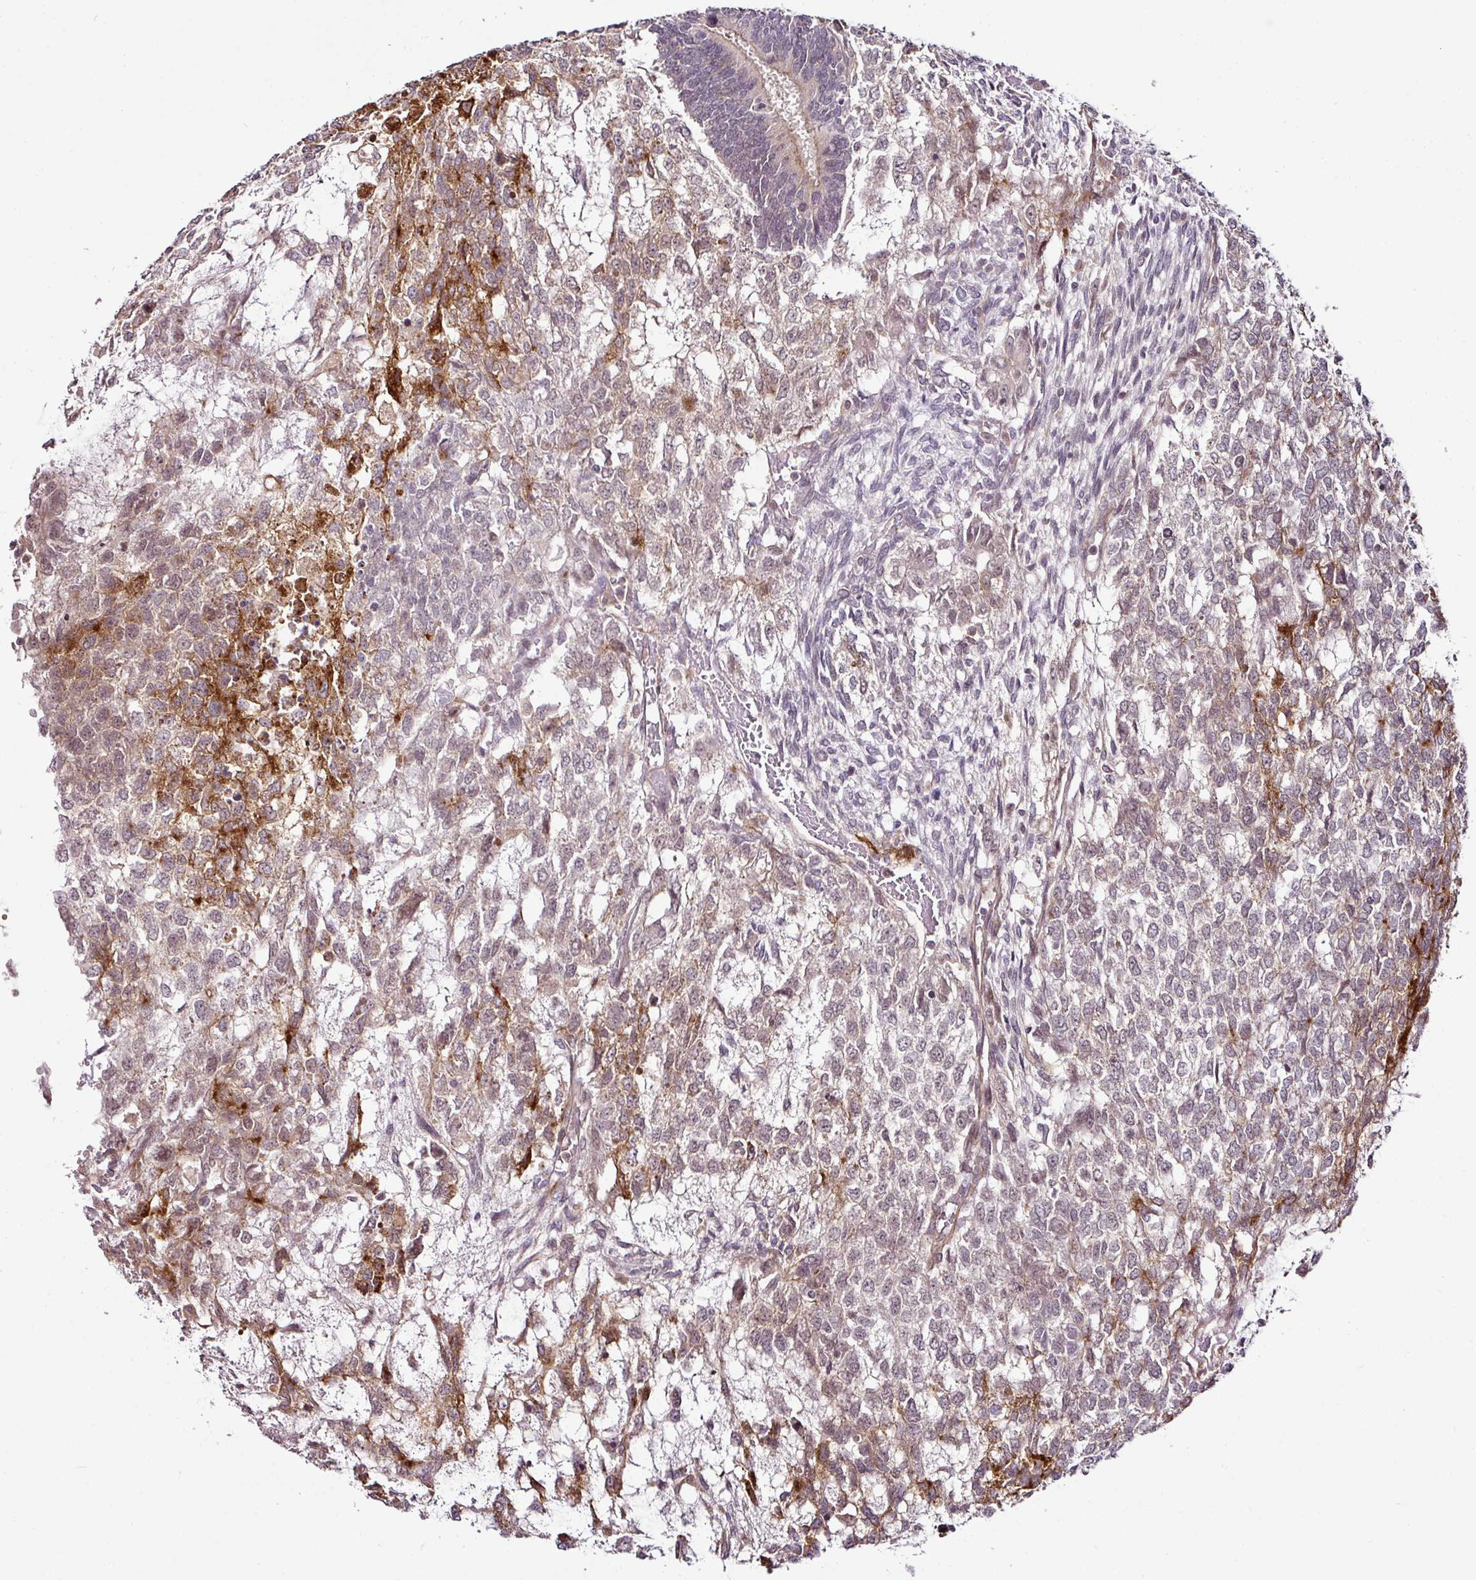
{"staining": {"intensity": "weak", "quantity": "25%-75%", "location": "nuclear"}, "tissue": "testis cancer", "cell_type": "Tumor cells", "image_type": "cancer", "snomed": [{"axis": "morphology", "description": "Carcinoma, Embryonal, NOS"}, {"axis": "topography", "description": "Testis"}], "caption": "IHC of embryonal carcinoma (testis) demonstrates low levels of weak nuclear staining in about 25%-75% of tumor cells.", "gene": "DCAF13", "patient": {"sex": "male", "age": 23}}